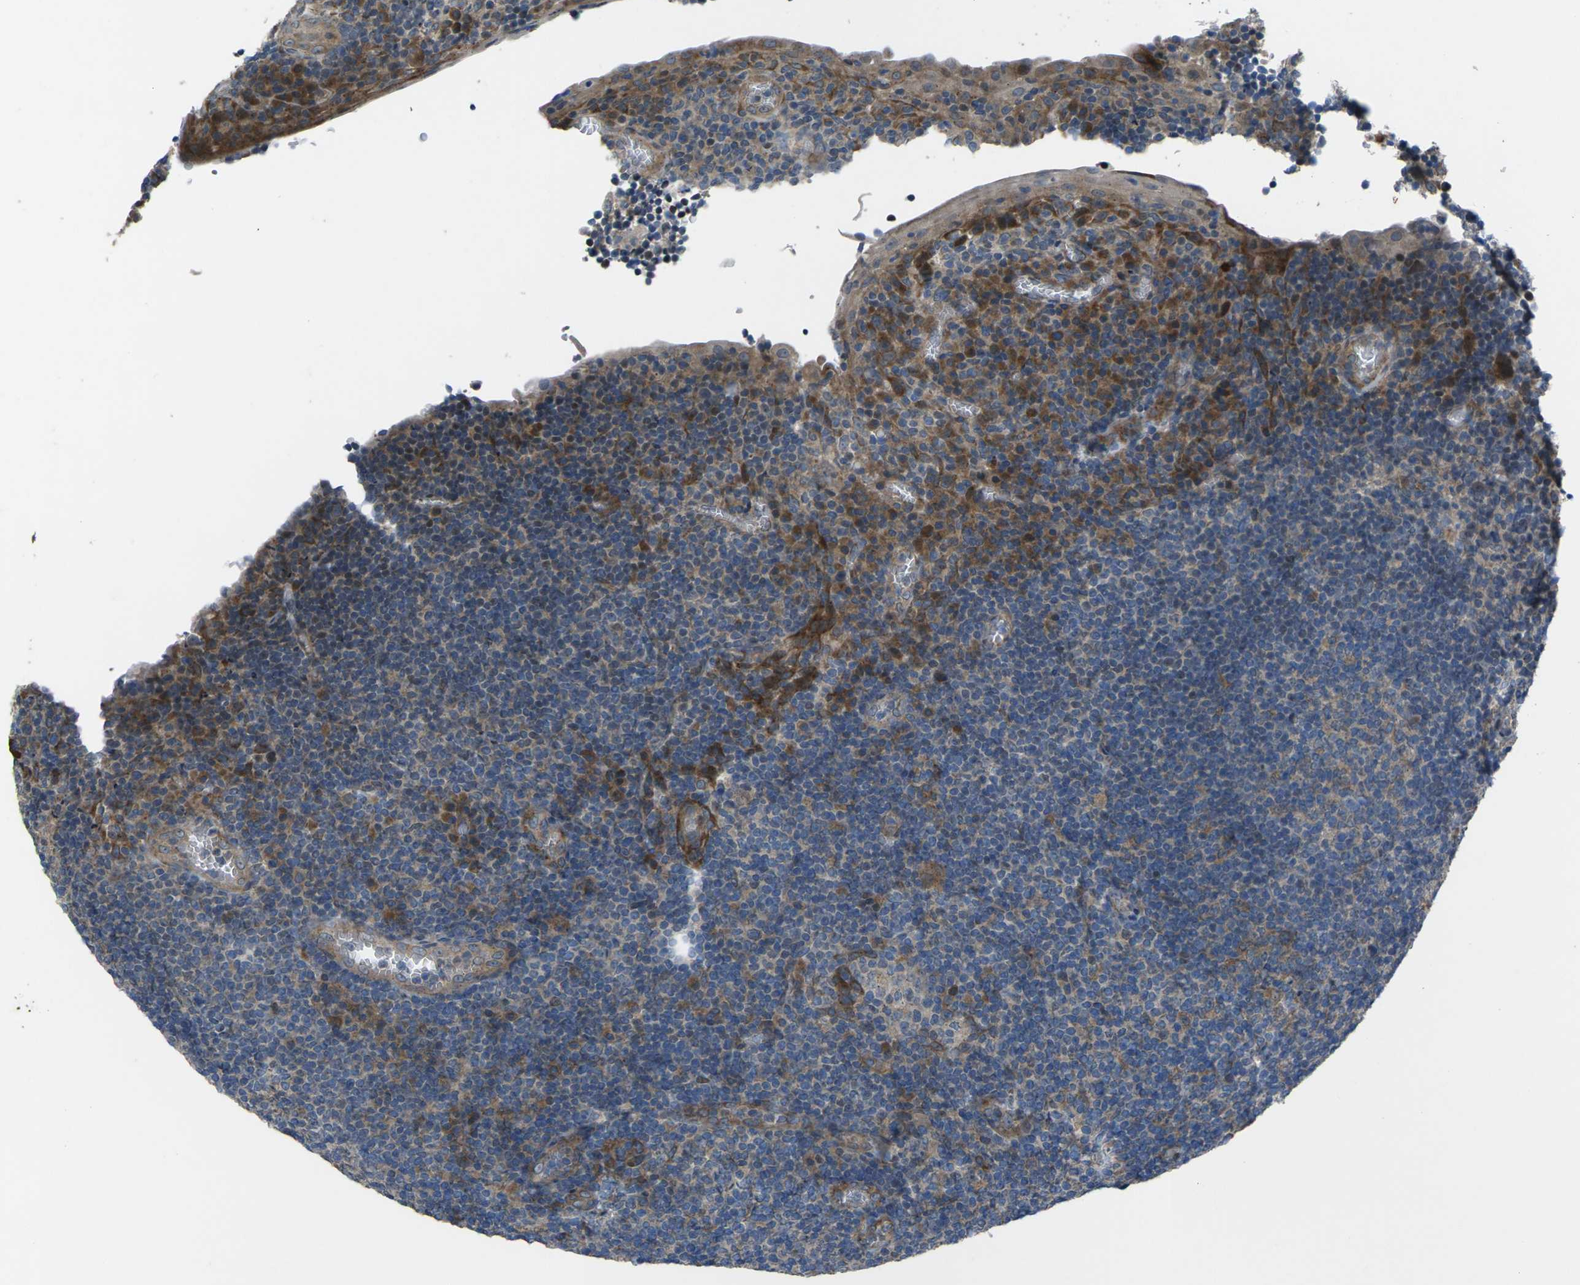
{"staining": {"intensity": "moderate", "quantity": "<25%", "location": "cytoplasmic/membranous"}, "tissue": "tonsil", "cell_type": "Germinal center cells", "image_type": "normal", "snomed": [{"axis": "morphology", "description": "Normal tissue, NOS"}, {"axis": "topography", "description": "Tonsil"}], "caption": "This image shows benign tonsil stained with immunohistochemistry to label a protein in brown. The cytoplasmic/membranous of germinal center cells show moderate positivity for the protein. Nuclei are counter-stained blue.", "gene": "EDNRA", "patient": {"sex": "male", "age": 37}}